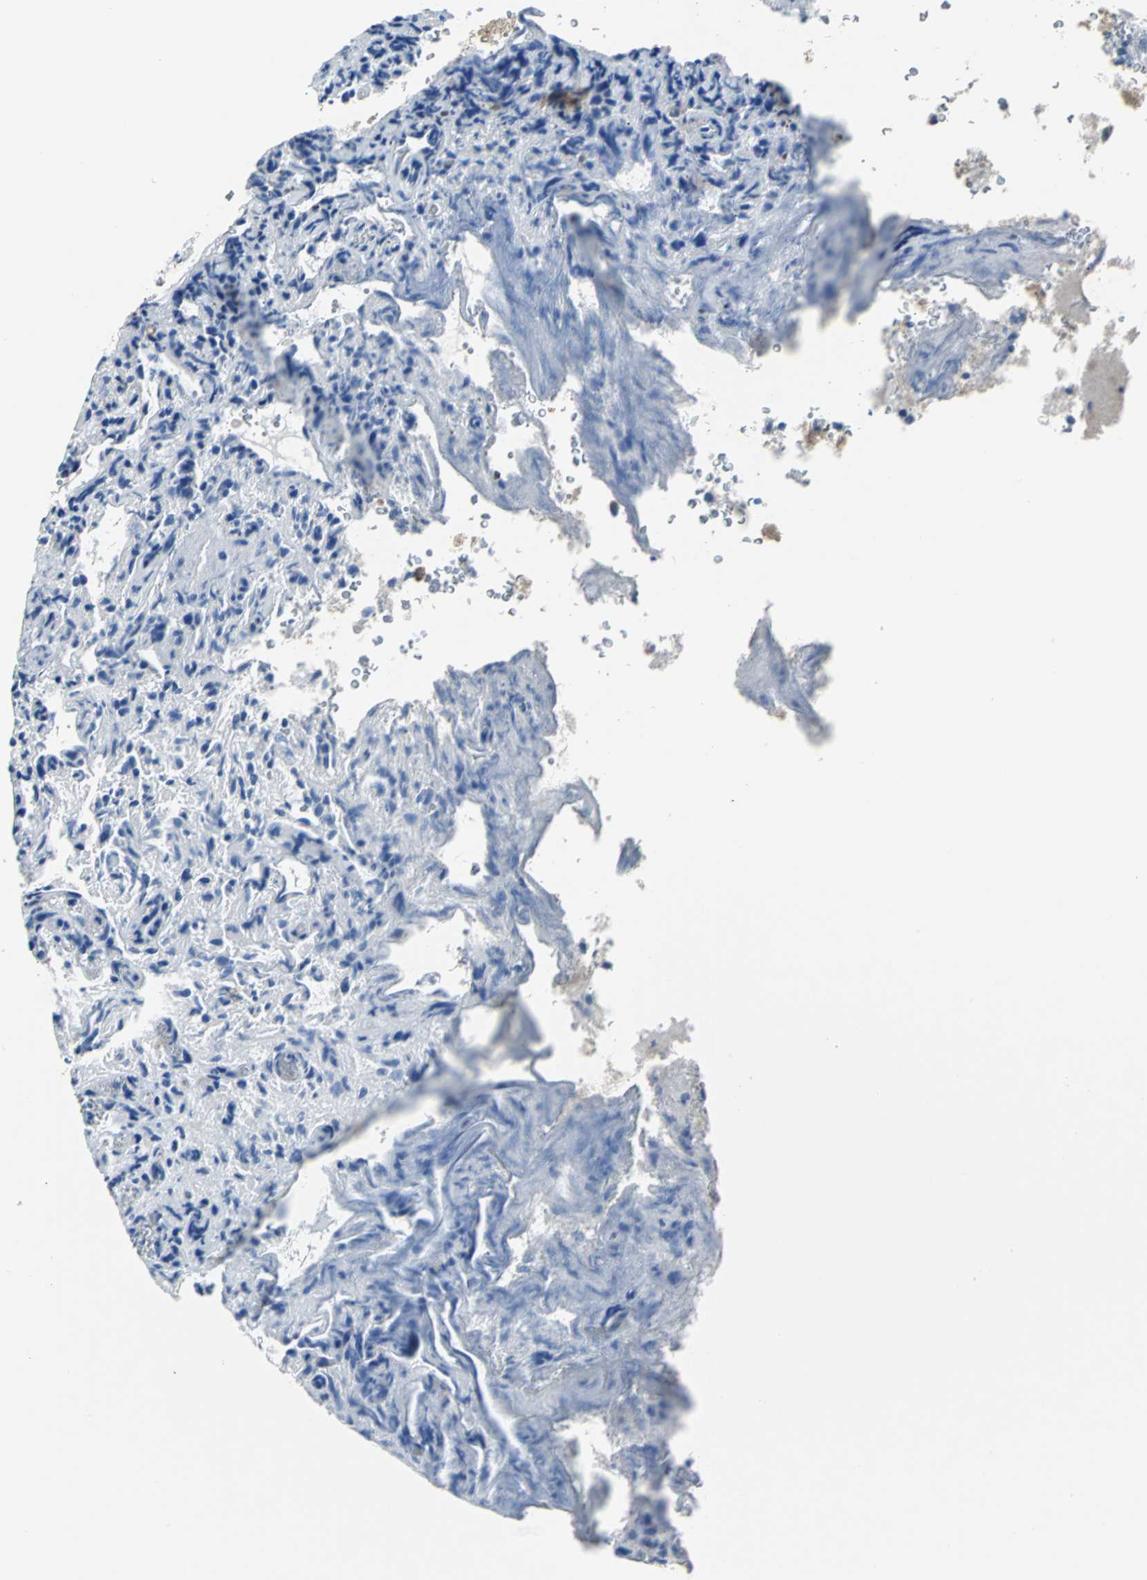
{"staining": {"intensity": "negative", "quantity": "none", "location": "none"}, "tissue": "glioma", "cell_type": "Tumor cells", "image_type": "cancer", "snomed": [{"axis": "morphology", "description": "Normal tissue, NOS"}, {"axis": "morphology", "description": "Glioma, malignant, High grade"}, {"axis": "topography", "description": "Cerebral cortex"}], "caption": "An immunohistochemistry histopathology image of malignant glioma (high-grade) is shown. There is no staining in tumor cells of malignant glioma (high-grade).", "gene": "IFI6", "patient": {"sex": "male", "age": 75}}